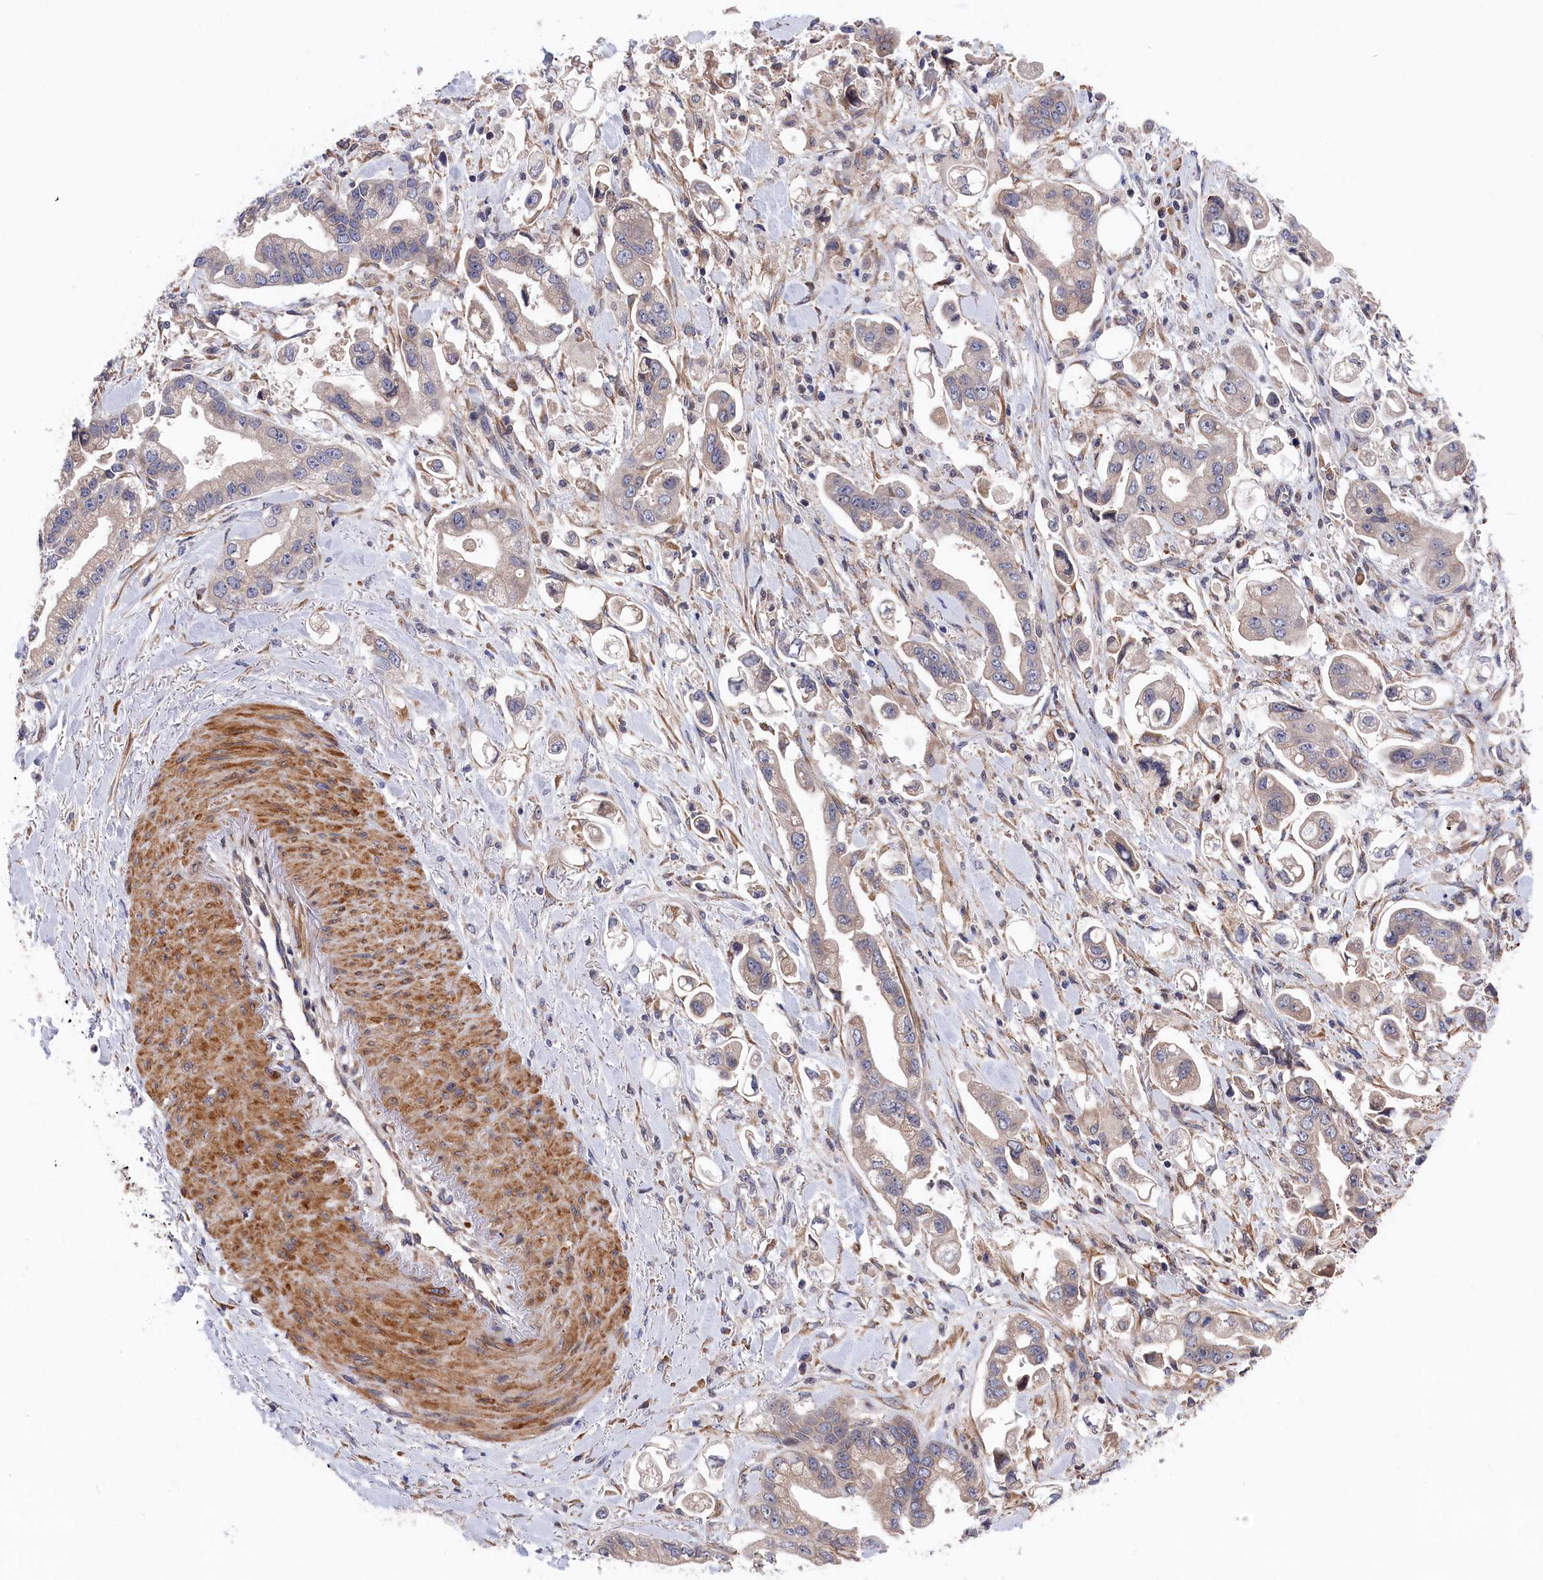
{"staining": {"intensity": "weak", "quantity": "<25%", "location": "cytoplasmic/membranous"}, "tissue": "stomach cancer", "cell_type": "Tumor cells", "image_type": "cancer", "snomed": [{"axis": "morphology", "description": "Adenocarcinoma, NOS"}, {"axis": "topography", "description": "Stomach"}], "caption": "This is an immunohistochemistry photomicrograph of human stomach cancer (adenocarcinoma). There is no expression in tumor cells.", "gene": "CYB5D2", "patient": {"sex": "male", "age": 62}}